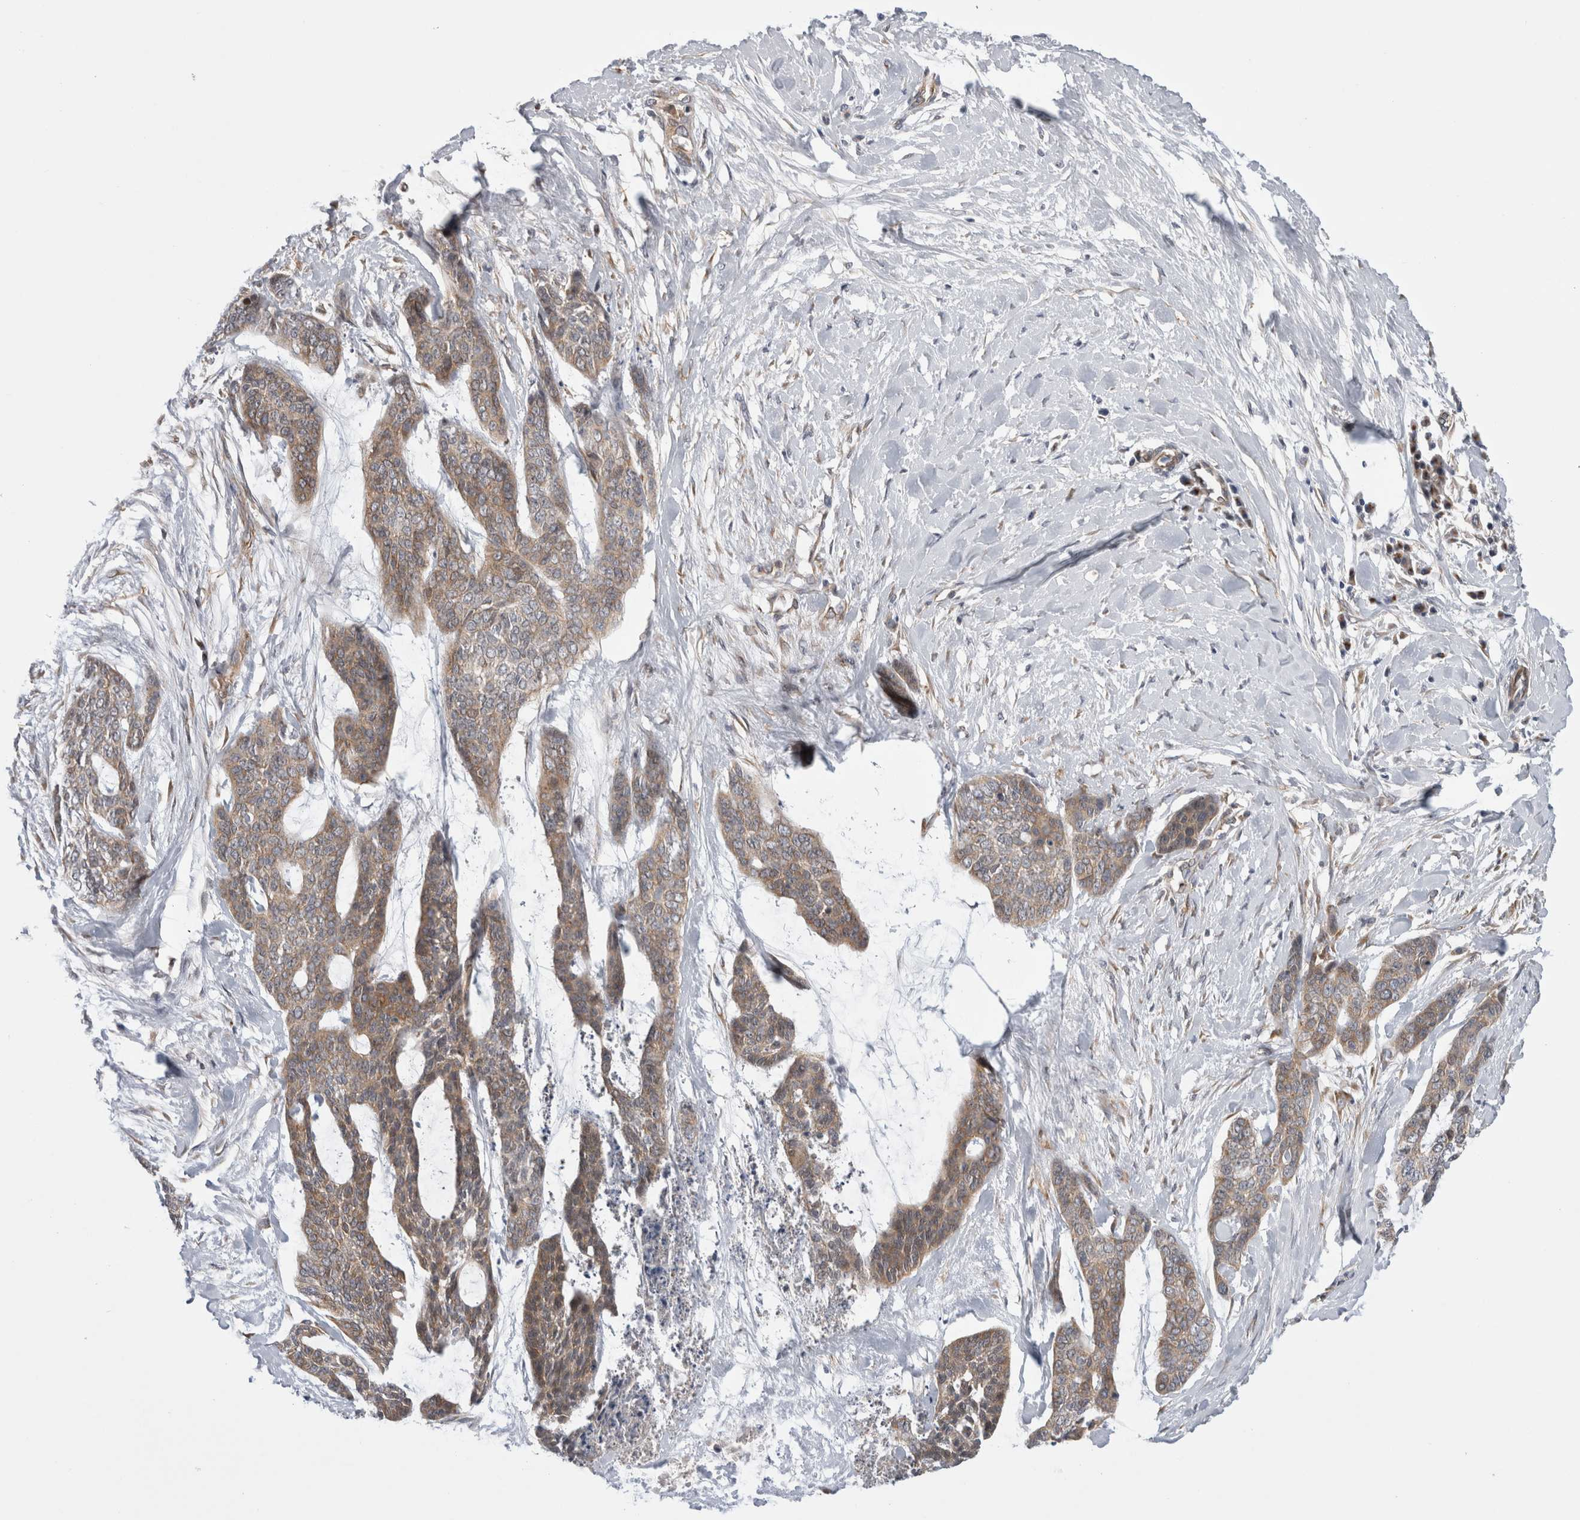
{"staining": {"intensity": "moderate", "quantity": ">75%", "location": "cytoplasmic/membranous"}, "tissue": "skin cancer", "cell_type": "Tumor cells", "image_type": "cancer", "snomed": [{"axis": "morphology", "description": "Basal cell carcinoma"}, {"axis": "topography", "description": "Skin"}], "caption": "Skin cancer (basal cell carcinoma) stained with immunohistochemistry (IHC) demonstrates moderate cytoplasmic/membranous expression in about >75% of tumor cells.", "gene": "TAFA5", "patient": {"sex": "female", "age": 64}}